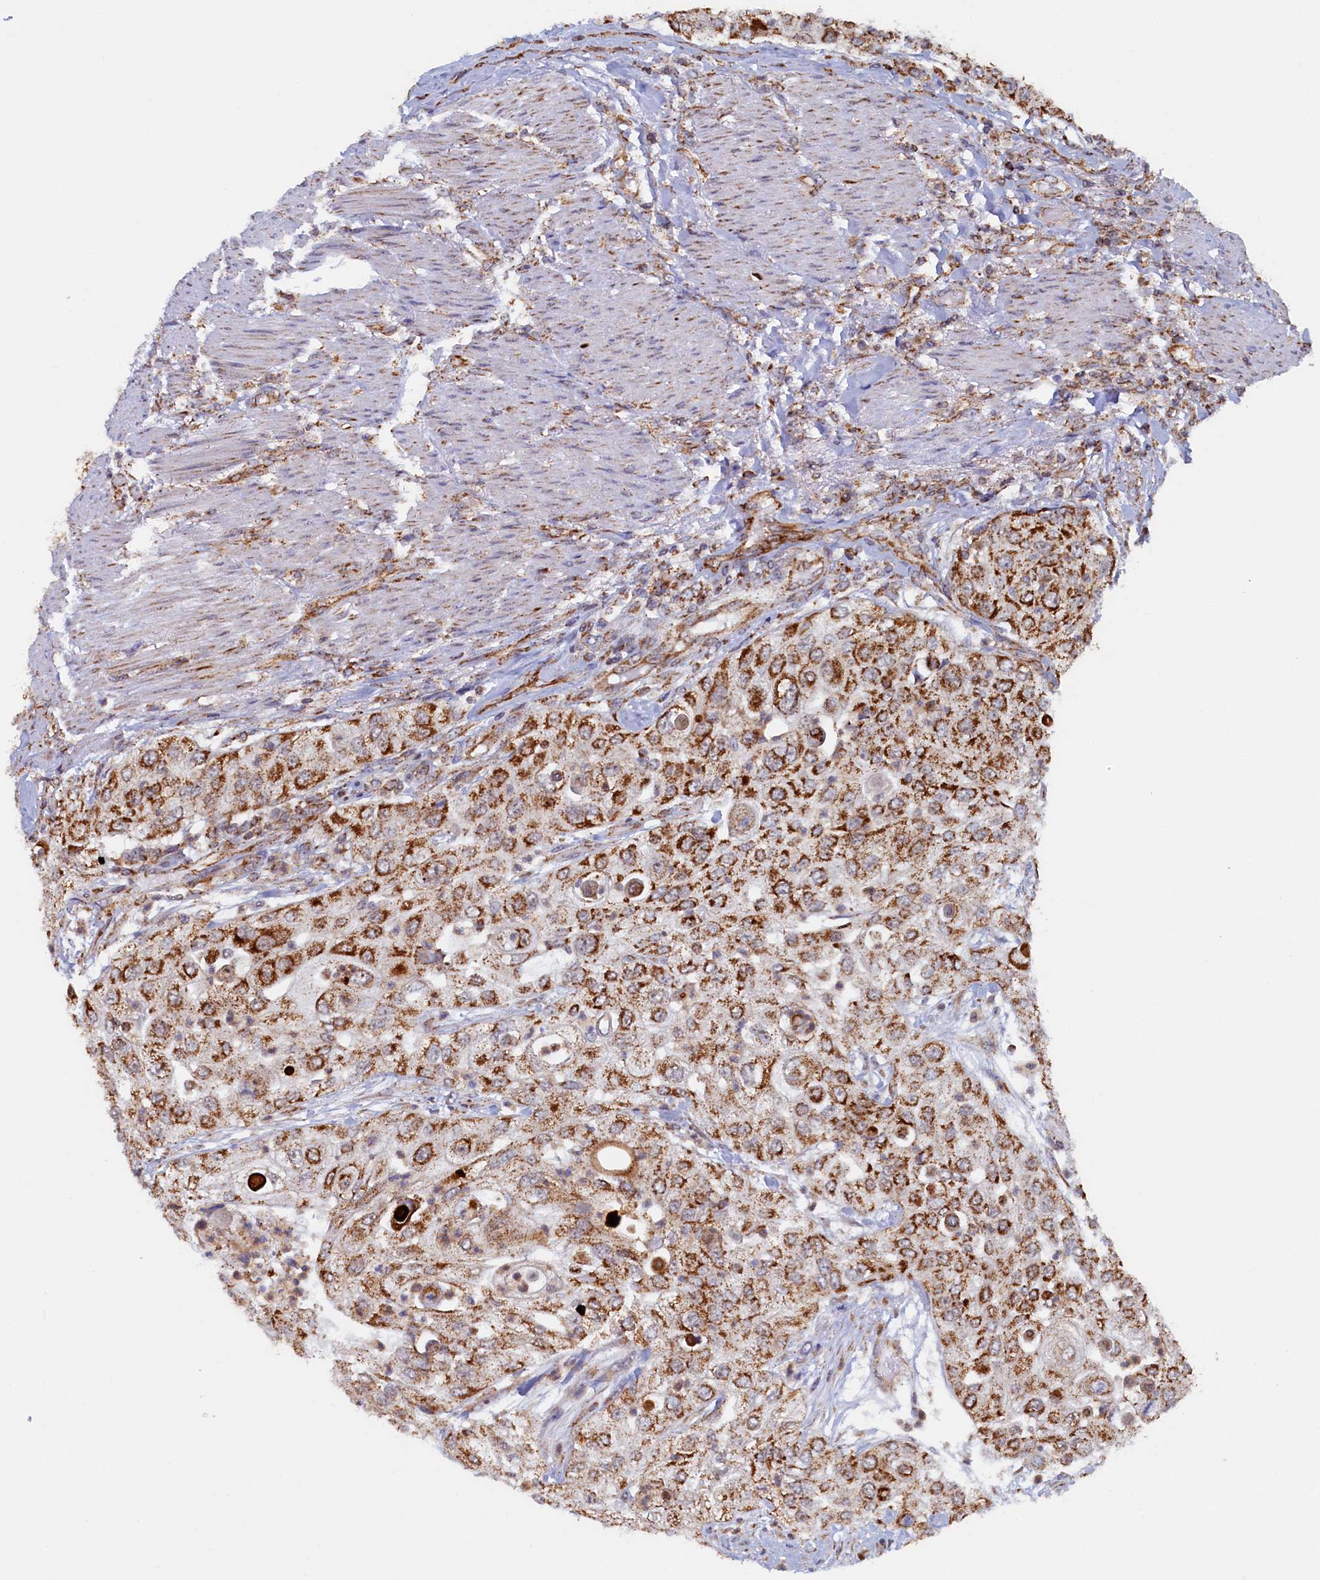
{"staining": {"intensity": "moderate", "quantity": ">75%", "location": "cytoplasmic/membranous"}, "tissue": "urothelial cancer", "cell_type": "Tumor cells", "image_type": "cancer", "snomed": [{"axis": "morphology", "description": "Urothelial carcinoma, High grade"}, {"axis": "topography", "description": "Urinary bladder"}], "caption": "Moderate cytoplasmic/membranous expression is present in approximately >75% of tumor cells in urothelial cancer. (Brightfield microscopy of DAB IHC at high magnification).", "gene": "UBE3B", "patient": {"sex": "female", "age": 79}}